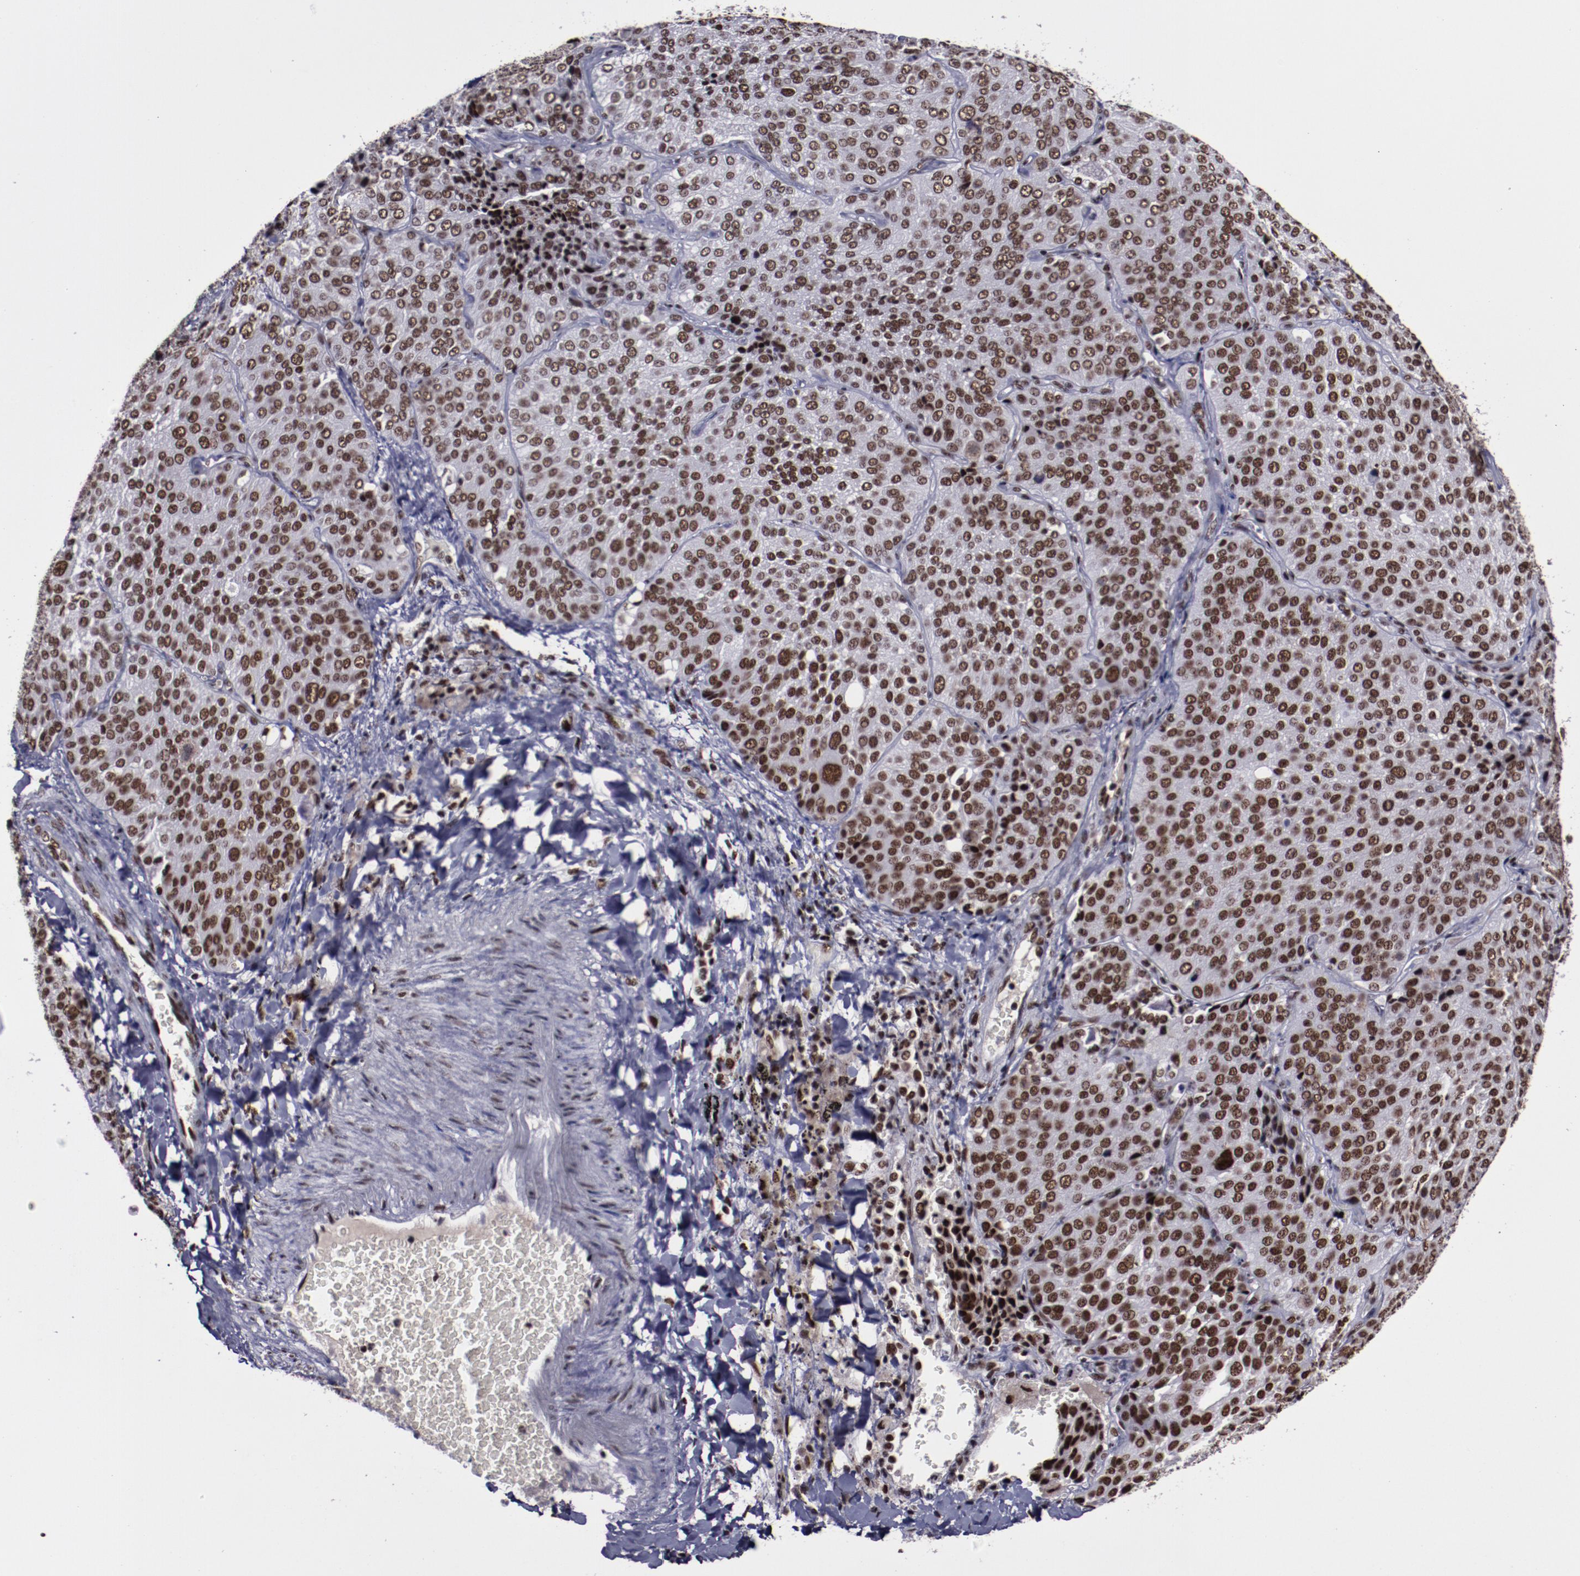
{"staining": {"intensity": "strong", "quantity": ">75%", "location": "nuclear"}, "tissue": "lung cancer", "cell_type": "Tumor cells", "image_type": "cancer", "snomed": [{"axis": "morphology", "description": "Squamous cell carcinoma, NOS"}, {"axis": "topography", "description": "Lung"}], "caption": "DAB (3,3'-diaminobenzidine) immunohistochemical staining of lung cancer exhibits strong nuclear protein staining in about >75% of tumor cells.", "gene": "ERH", "patient": {"sex": "male", "age": 54}}